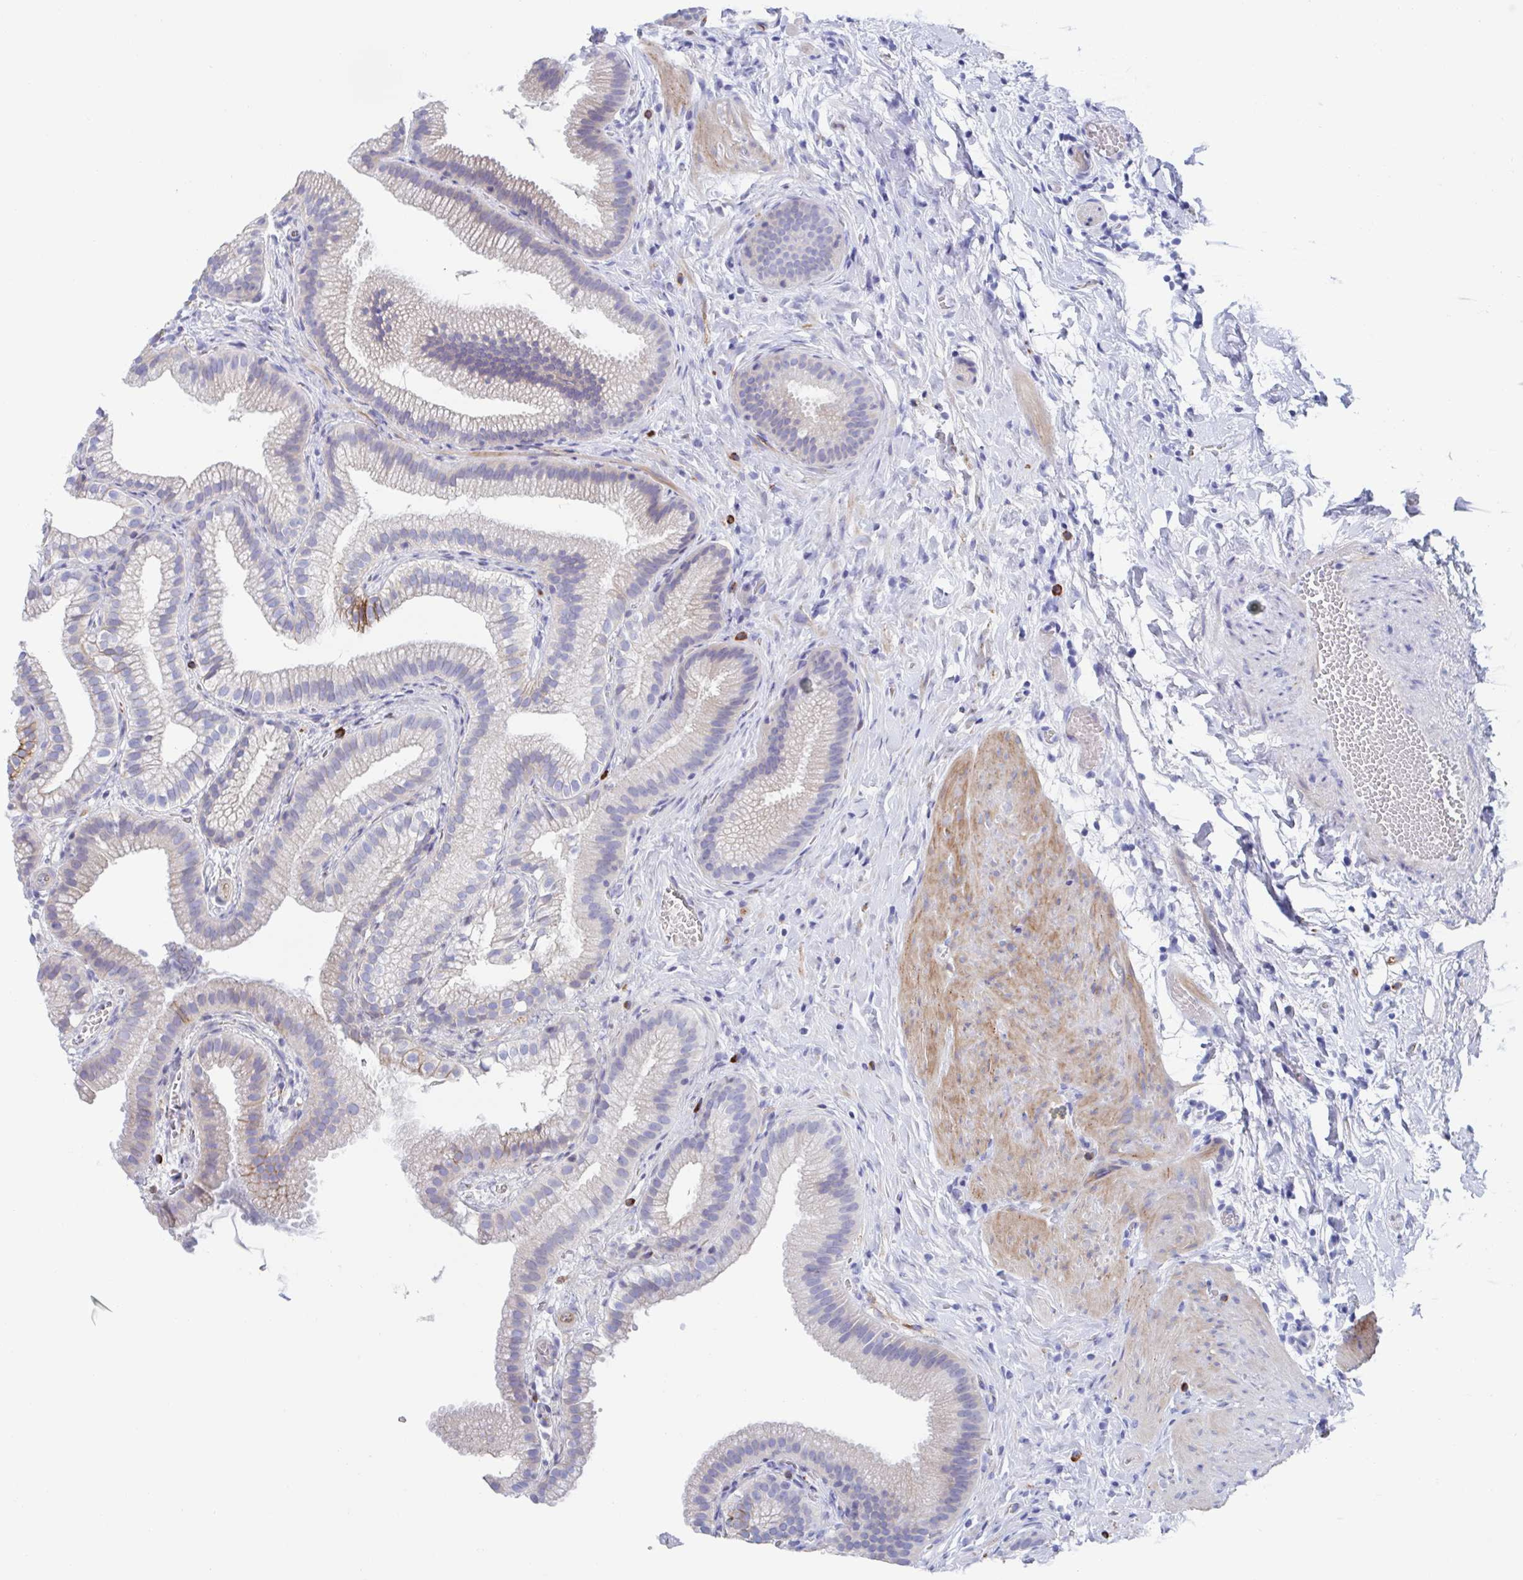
{"staining": {"intensity": "moderate", "quantity": "<25%", "location": "cytoplasmic/membranous"}, "tissue": "gallbladder", "cell_type": "Glandular cells", "image_type": "normal", "snomed": [{"axis": "morphology", "description": "Normal tissue, NOS"}, {"axis": "topography", "description": "Gallbladder"}], "caption": "This is an image of IHC staining of normal gallbladder, which shows moderate staining in the cytoplasmic/membranous of glandular cells.", "gene": "CDH2", "patient": {"sex": "female", "age": 63}}